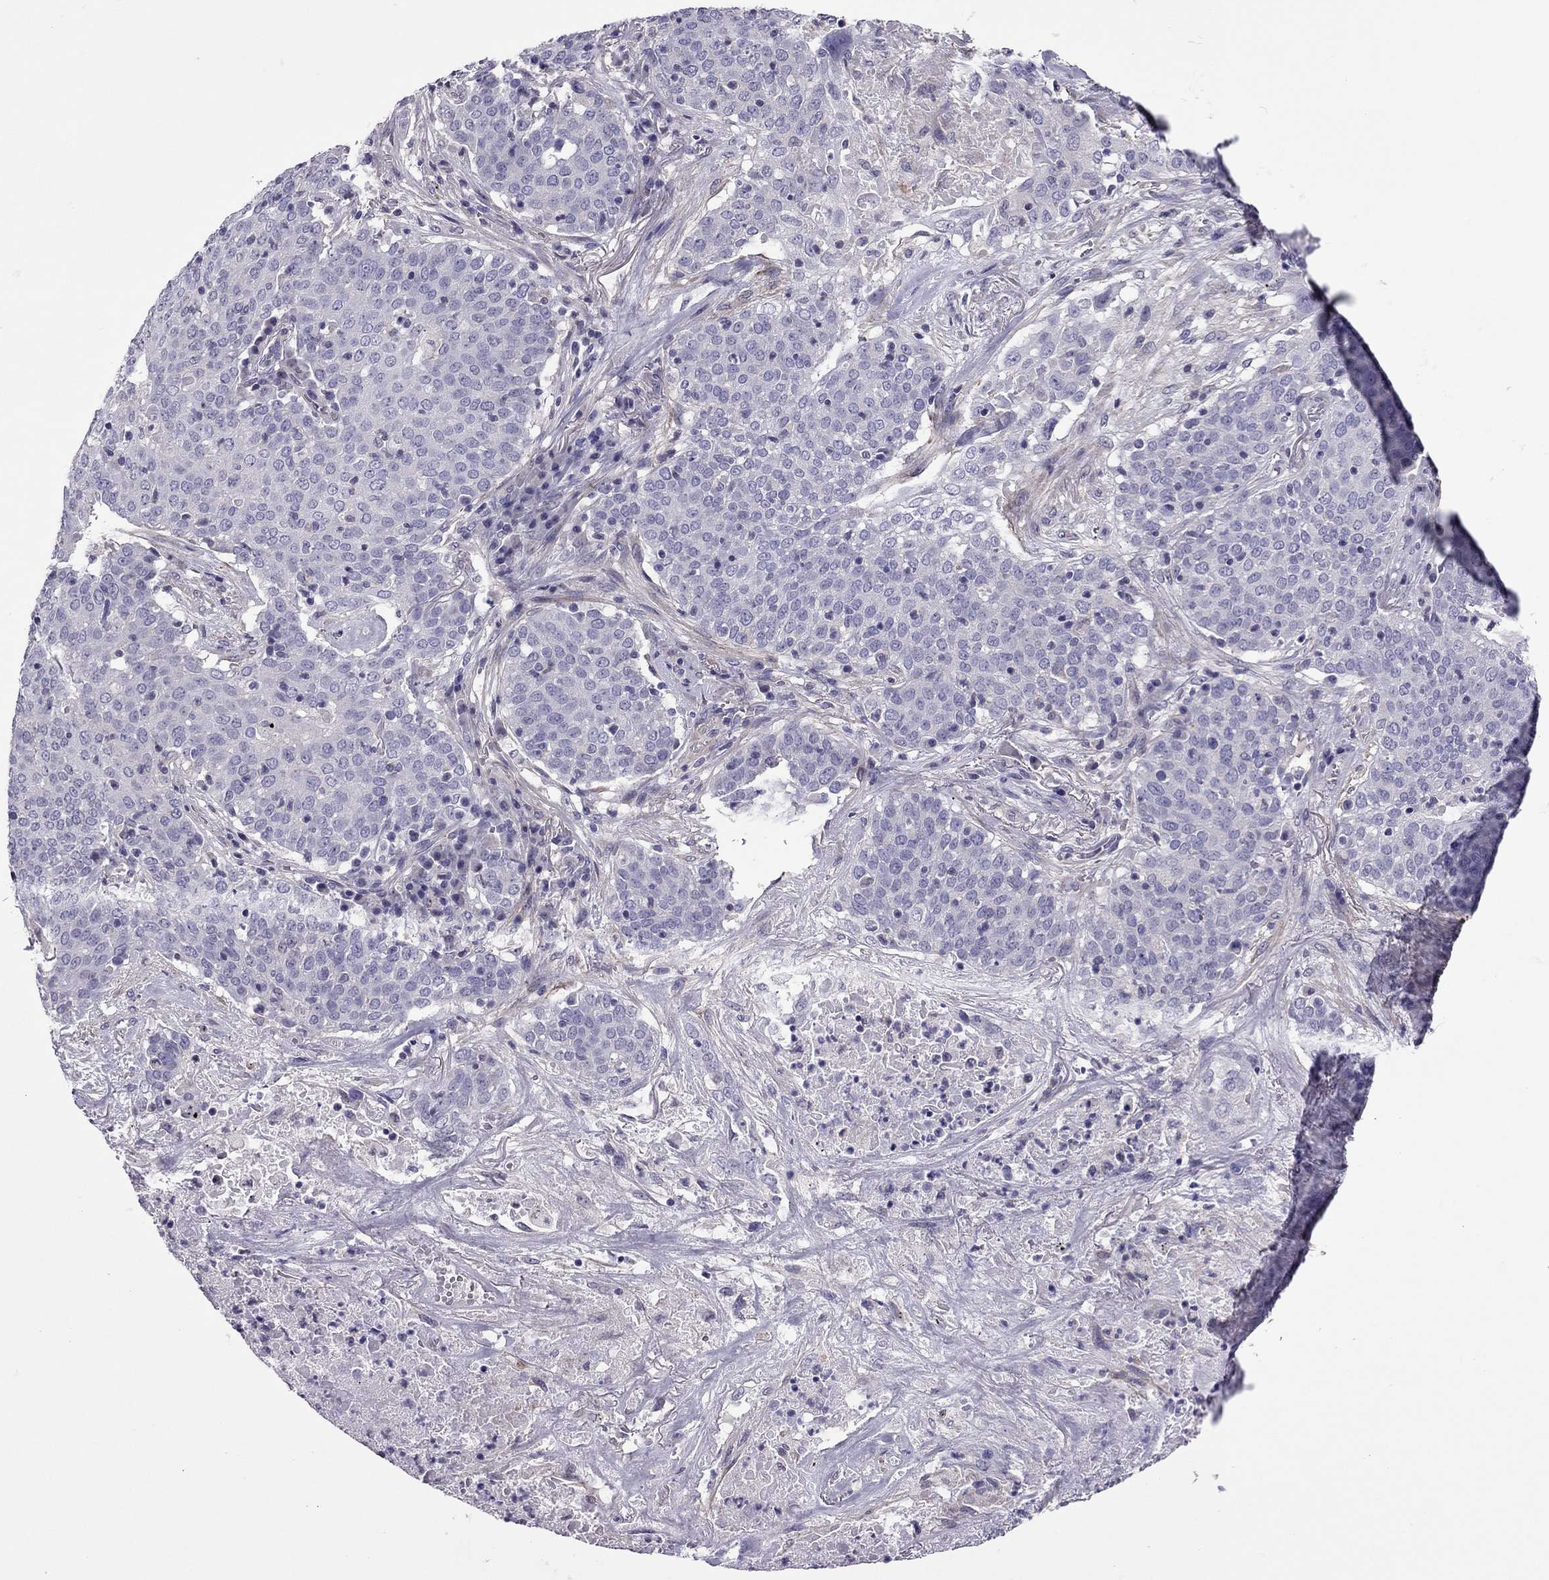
{"staining": {"intensity": "negative", "quantity": "none", "location": "none"}, "tissue": "lung cancer", "cell_type": "Tumor cells", "image_type": "cancer", "snomed": [{"axis": "morphology", "description": "Squamous cell carcinoma, NOS"}, {"axis": "topography", "description": "Lung"}], "caption": "IHC image of human lung squamous cell carcinoma stained for a protein (brown), which demonstrates no expression in tumor cells.", "gene": "SLC16A8", "patient": {"sex": "male", "age": 82}}